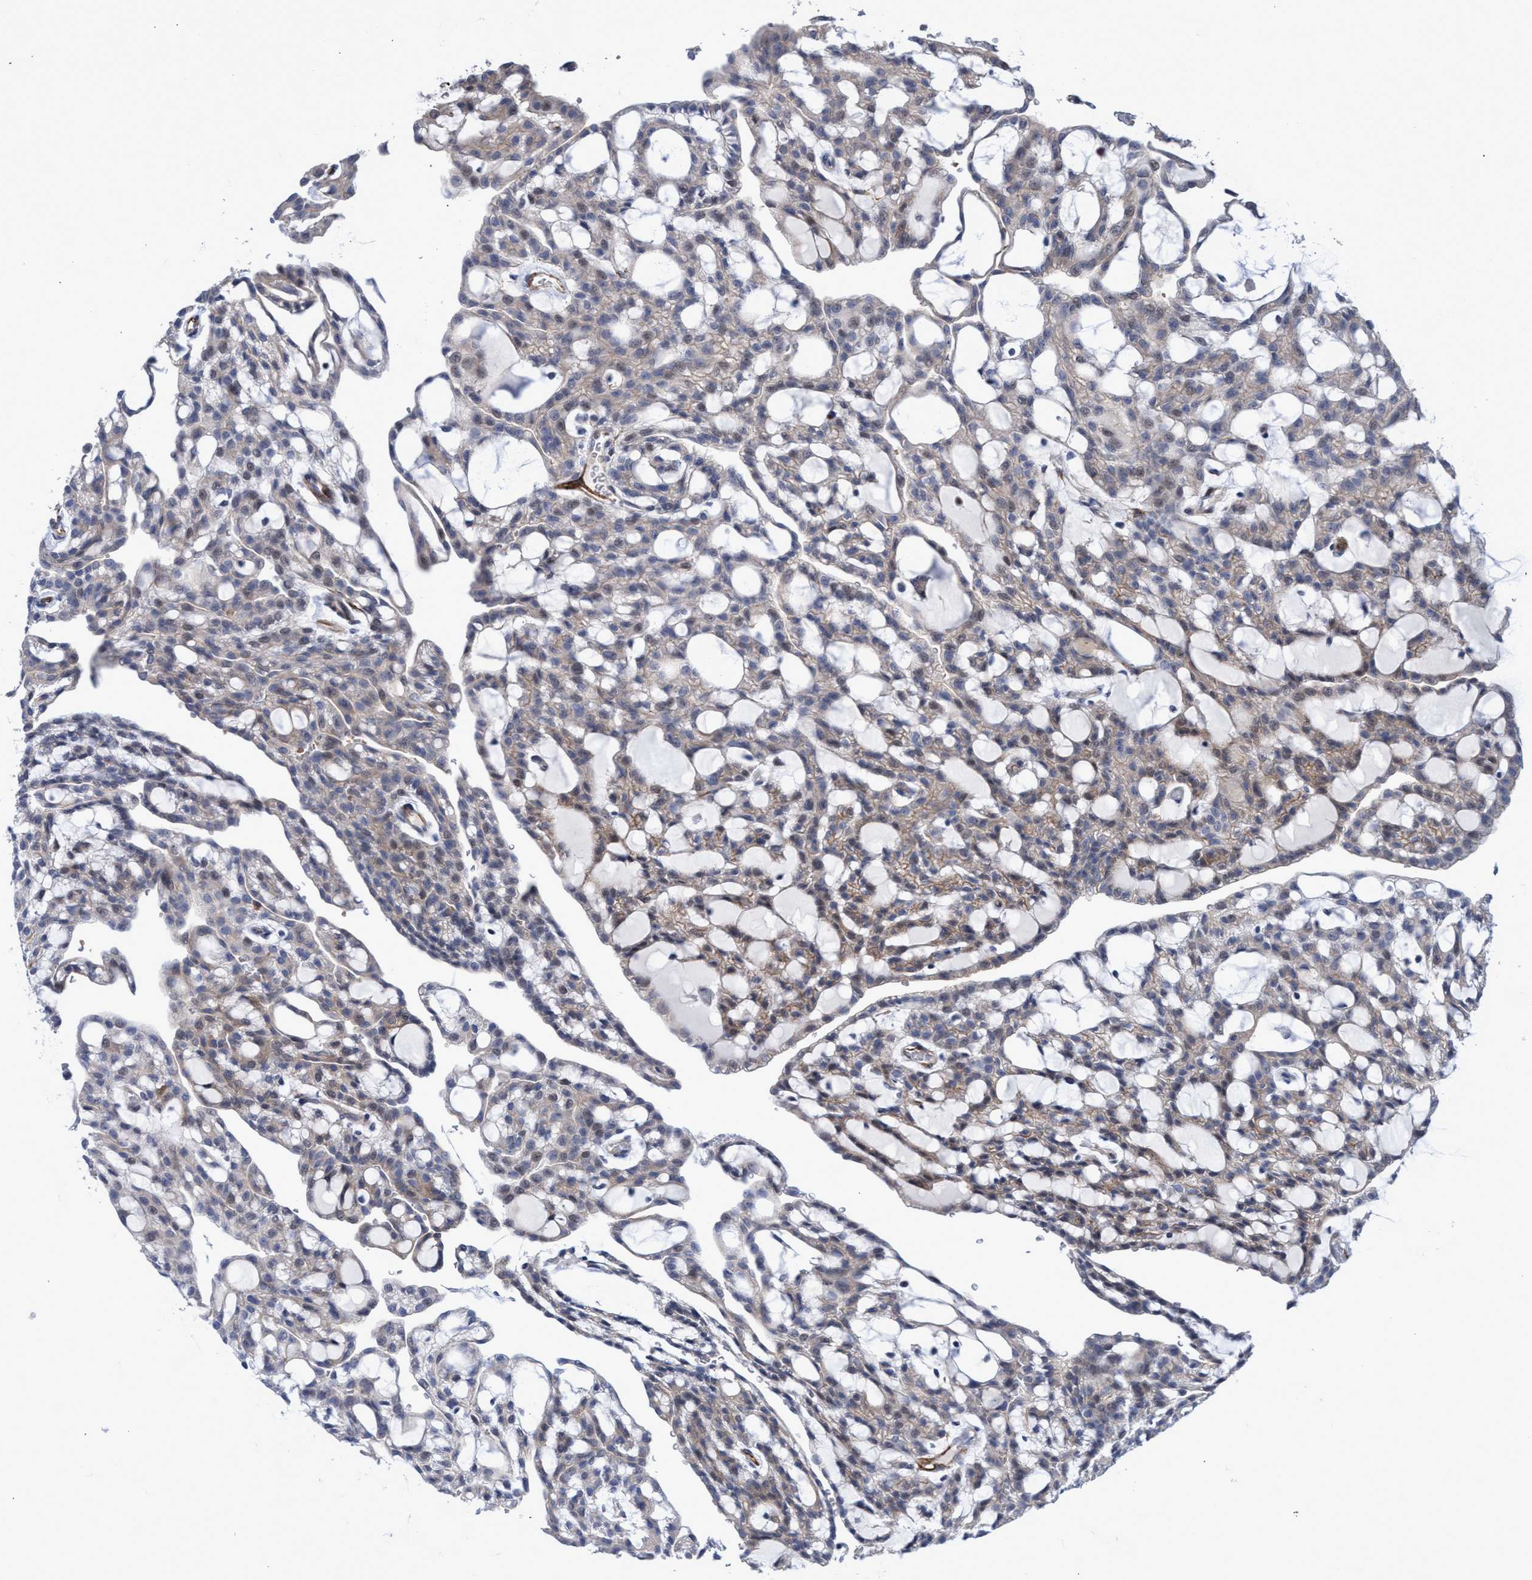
{"staining": {"intensity": "weak", "quantity": "<25%", "location": "cytoplasmic/membranous"}, "tissue": "renal cancer", "cell_type": "Tumor cells", "image_type": "cancer", "snomed": [{"axis": "morphology", "description": "Adenocarcinoma, NOS"}, {"axis": "topography", "description": "Kidney"}], "caption": "The image shows no significant positivity in tumor cells of renal cancer (adenocarcinoma).", "gene": "ZNF750", "patient": {"sex": "male", "age": 63}}